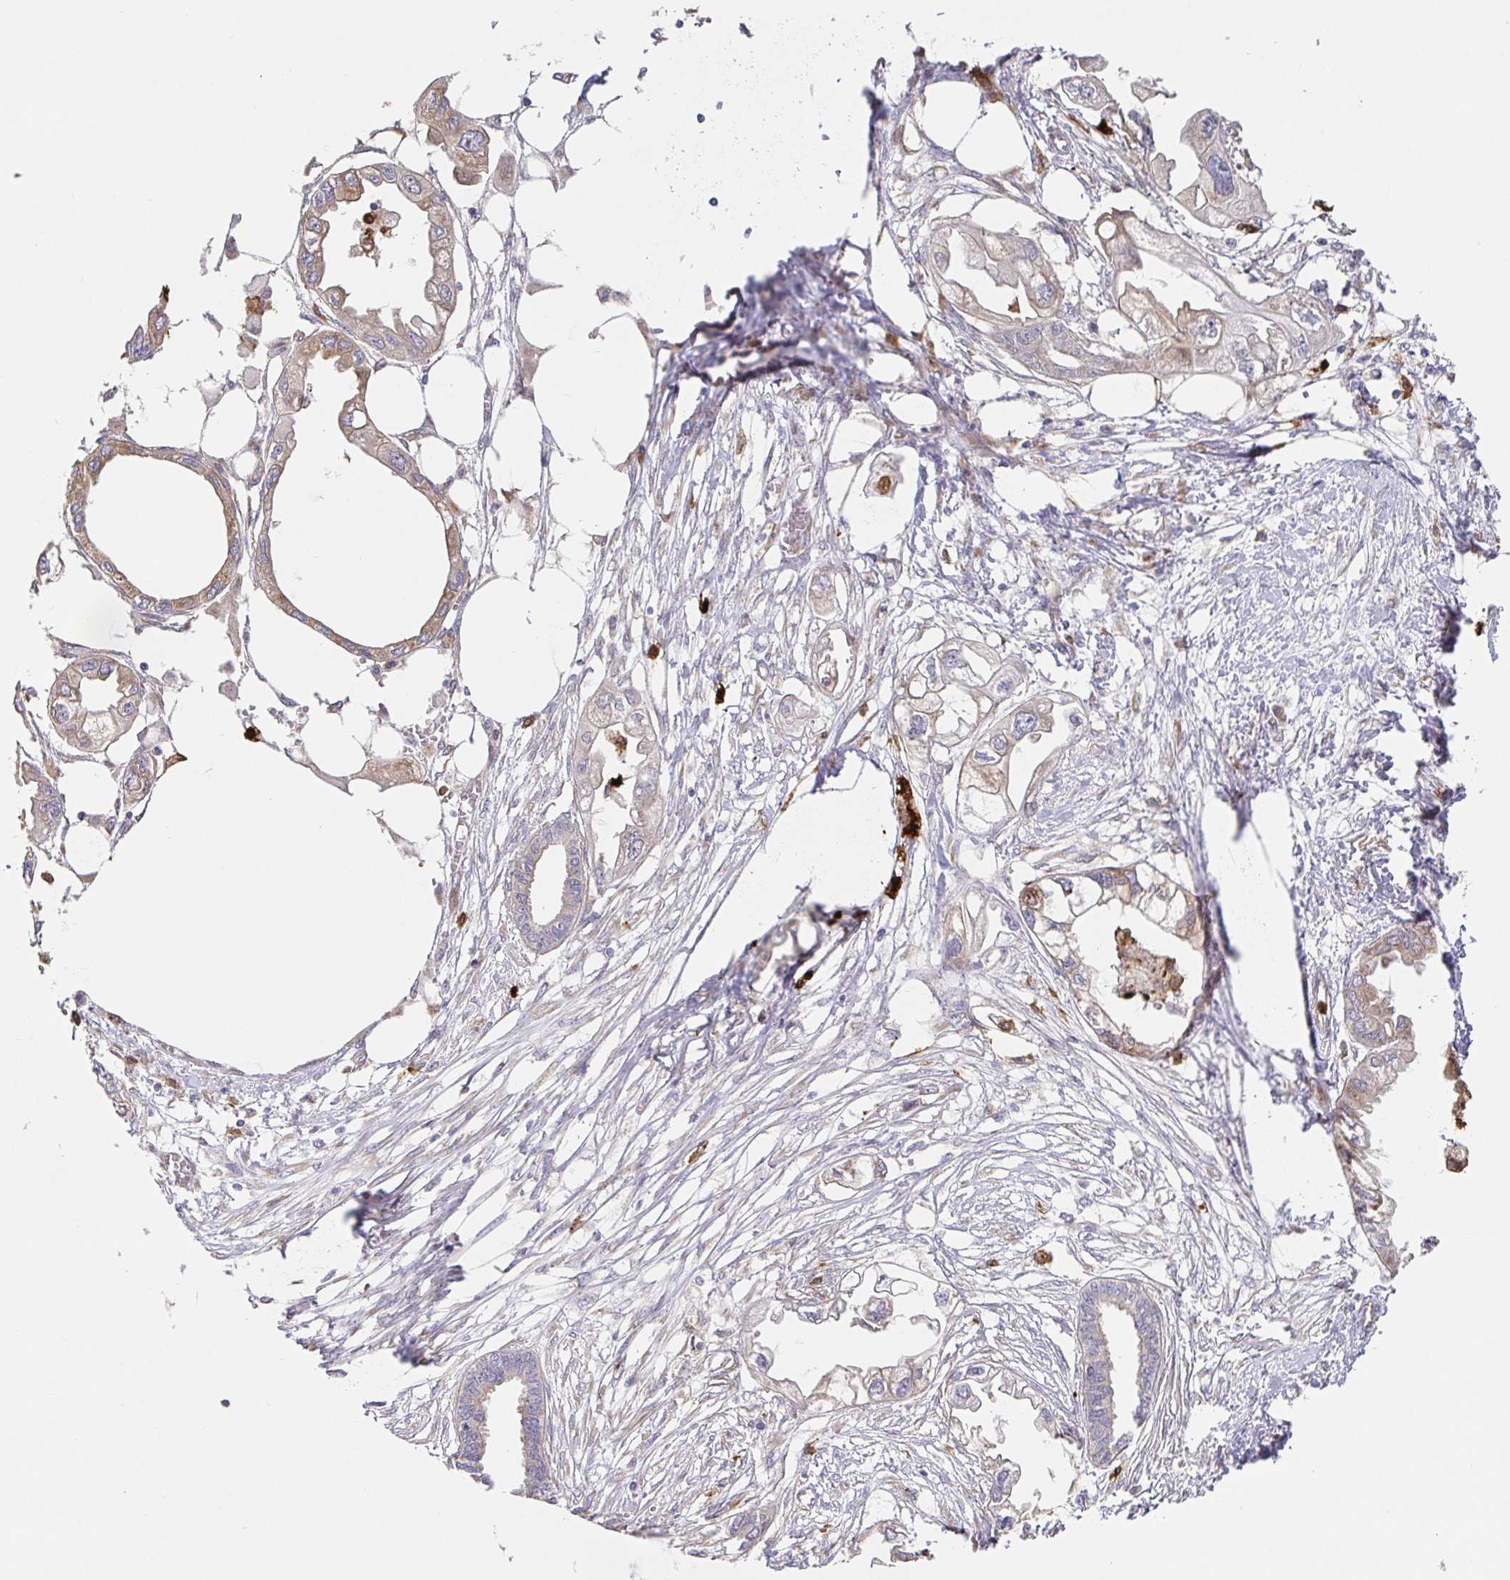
{"staining": {"intensity": "weak", "quantity": "25%-75%", "location": "cytoplasmic/membranous"}, "tissue": "endometrial cancer", "cell_type": "Tumor cells", "image_type": "cancer", "snomed": [{"axis": "morphology", "description": "Adenocarcinoma, NOS"}, {"axis": "morphology", "description": "Adenocarcinoma, metastatic, NOS"}, {"axis": "topography", "description": "Adipose tissue"}, {"axis": "topography", "description": "Endometrium"}], "caption": "Protein staining reveals weak cytoplasmic/membranous positivity in about 25%-75% of tumor cells in metastatic adenocarcinoma (endometrial). The staining was performed using DAB to visualize the protein expression in brown, while the nuclei were stained in blue with hematoxylin (Magnification: 20x).", "gene": "PDPK1", "patient": {"sex": "female", "age": 67}}